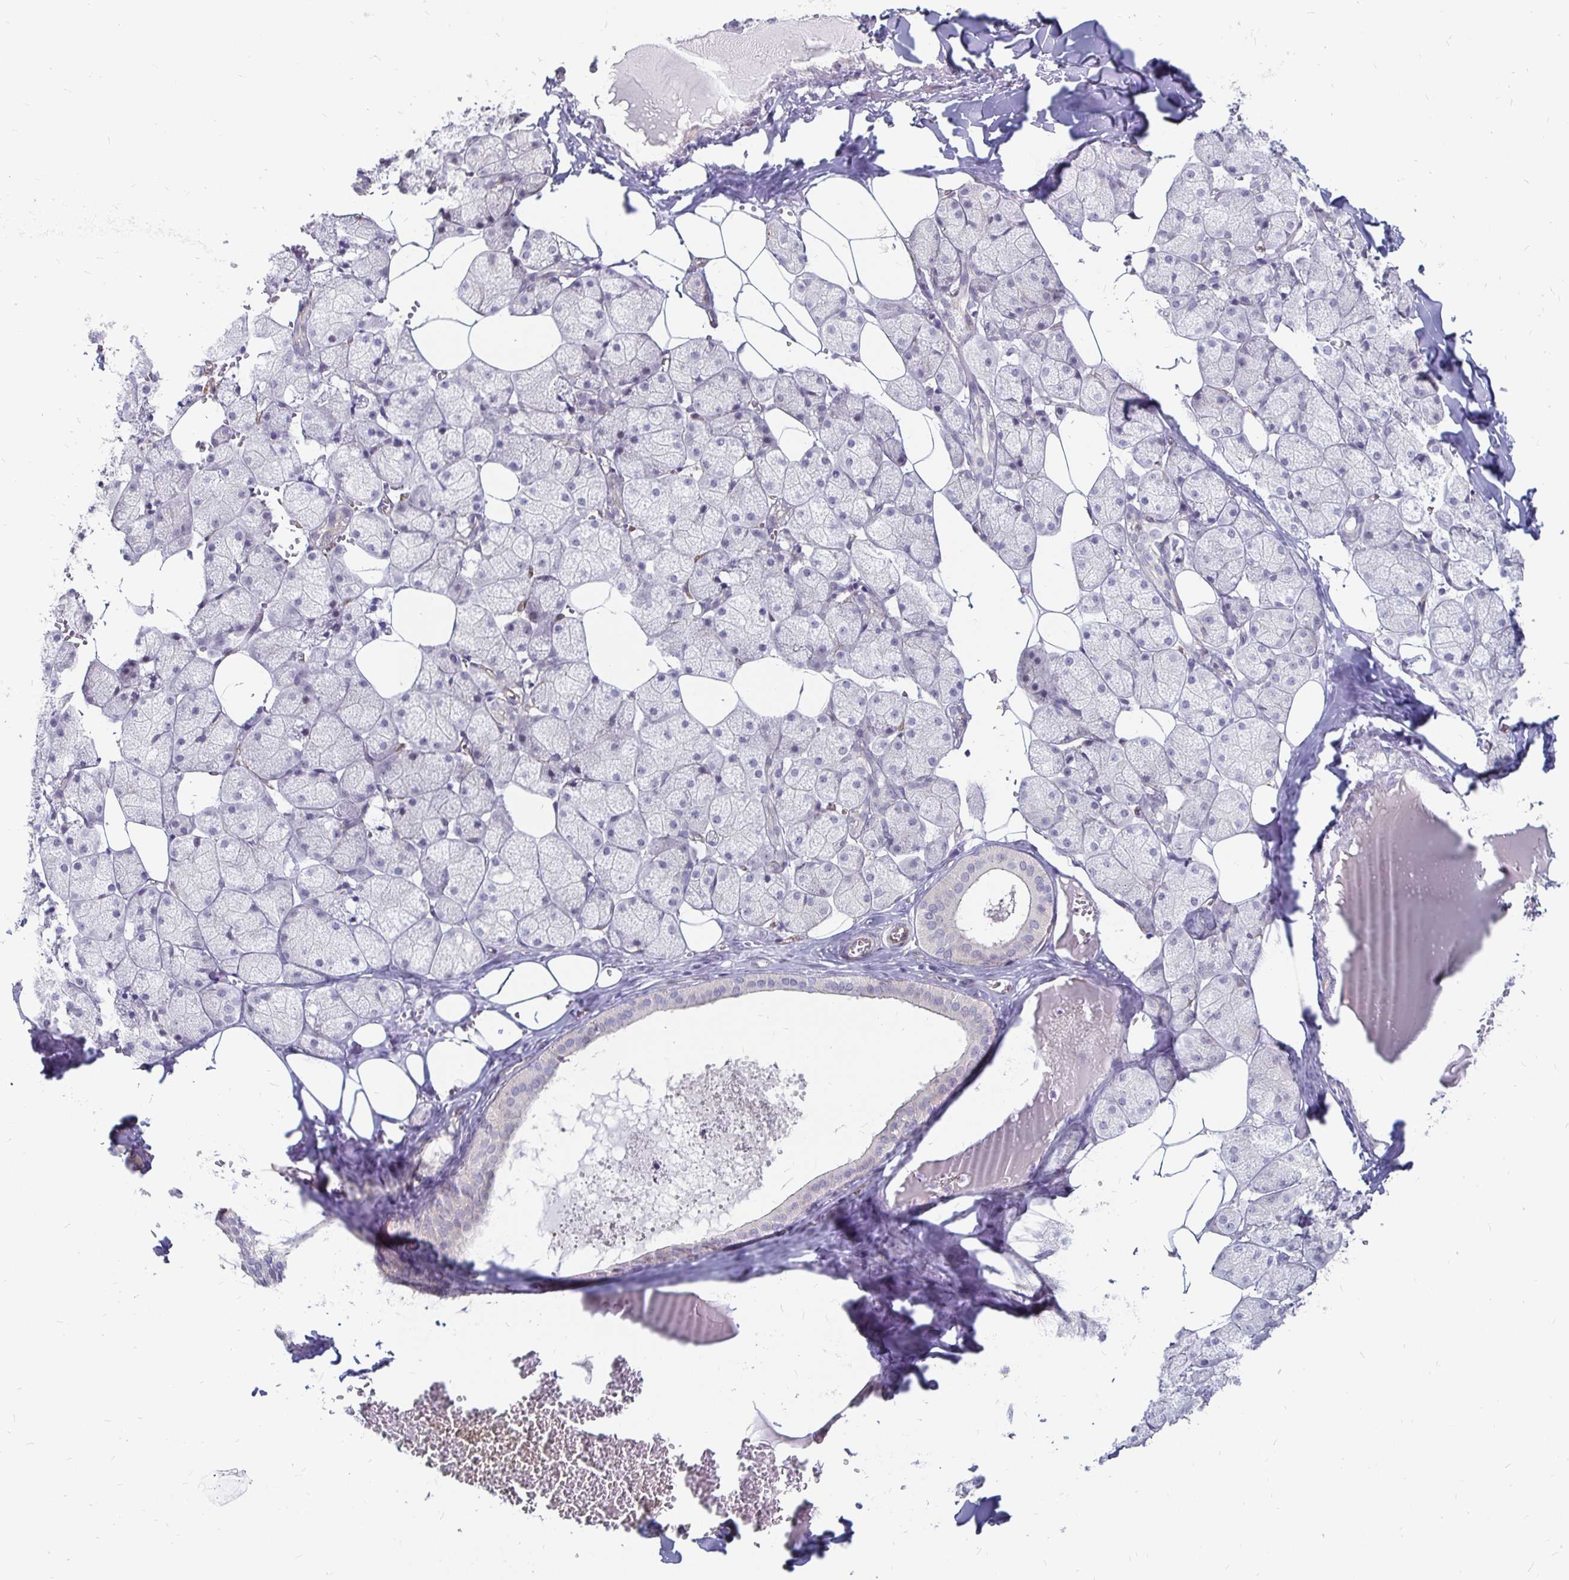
{"staining": {"intensity": "negative", "quantity": "none", "location": "none"}, "tissue": "salivary gland", "cell_type": "Glandular cells", "image_type": "normal", "snomed": [{"axis": "morphology", "description": "Normal tissue, NOS"}, {"axis": "topography", "description": "Salivary gland"}, {"axis": "topography", "description": "Peripheral nerve tissue"}], "caption": "An immunohistochemistry micrograph of unremarkable salivary gland is shown. There is no staining in glandular cells of salivary gland.", "gene": "CCDC85A", "patient": {"sex": "male", "age": 38}}